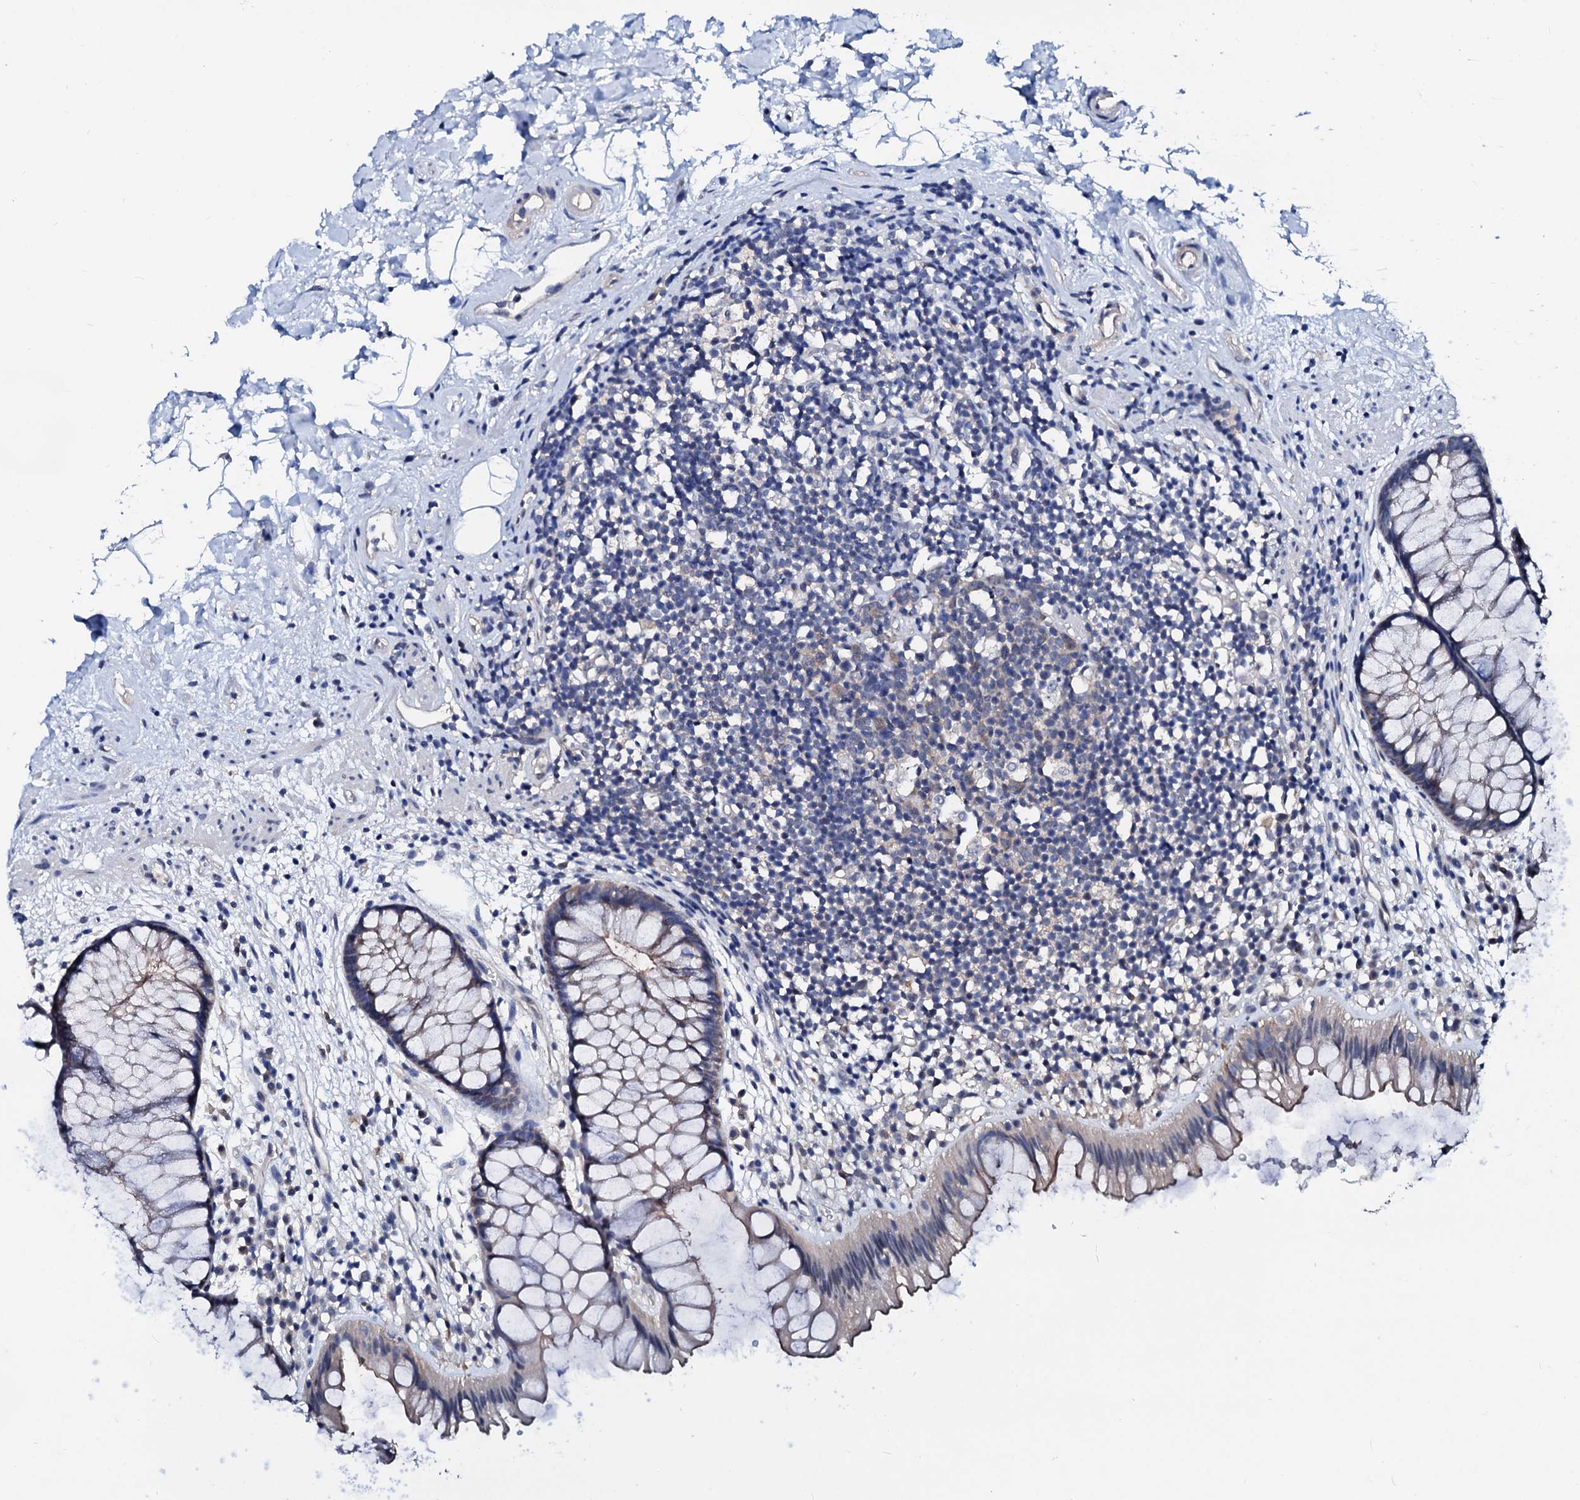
{"staining": {"intensity": "moderate", "quantity": "<25%", "location": "cytoplasmic/membranous"}, "tissue": "rectum", "cell_type": "Glandular cells", "image_type": "normal", "snomed": [{"axis": "morphology", "description": "Normal tissue, NOS"}, {"axis": "topography", "description": "Rectum"}], "caption": "Protein expression analysis of normal rectum exhibits moderate cytoplasmic/membranous expression in approximately <25% of glandular cells.", "gene": "CSN2", "patient": {"sex": "male", "age": 51}}